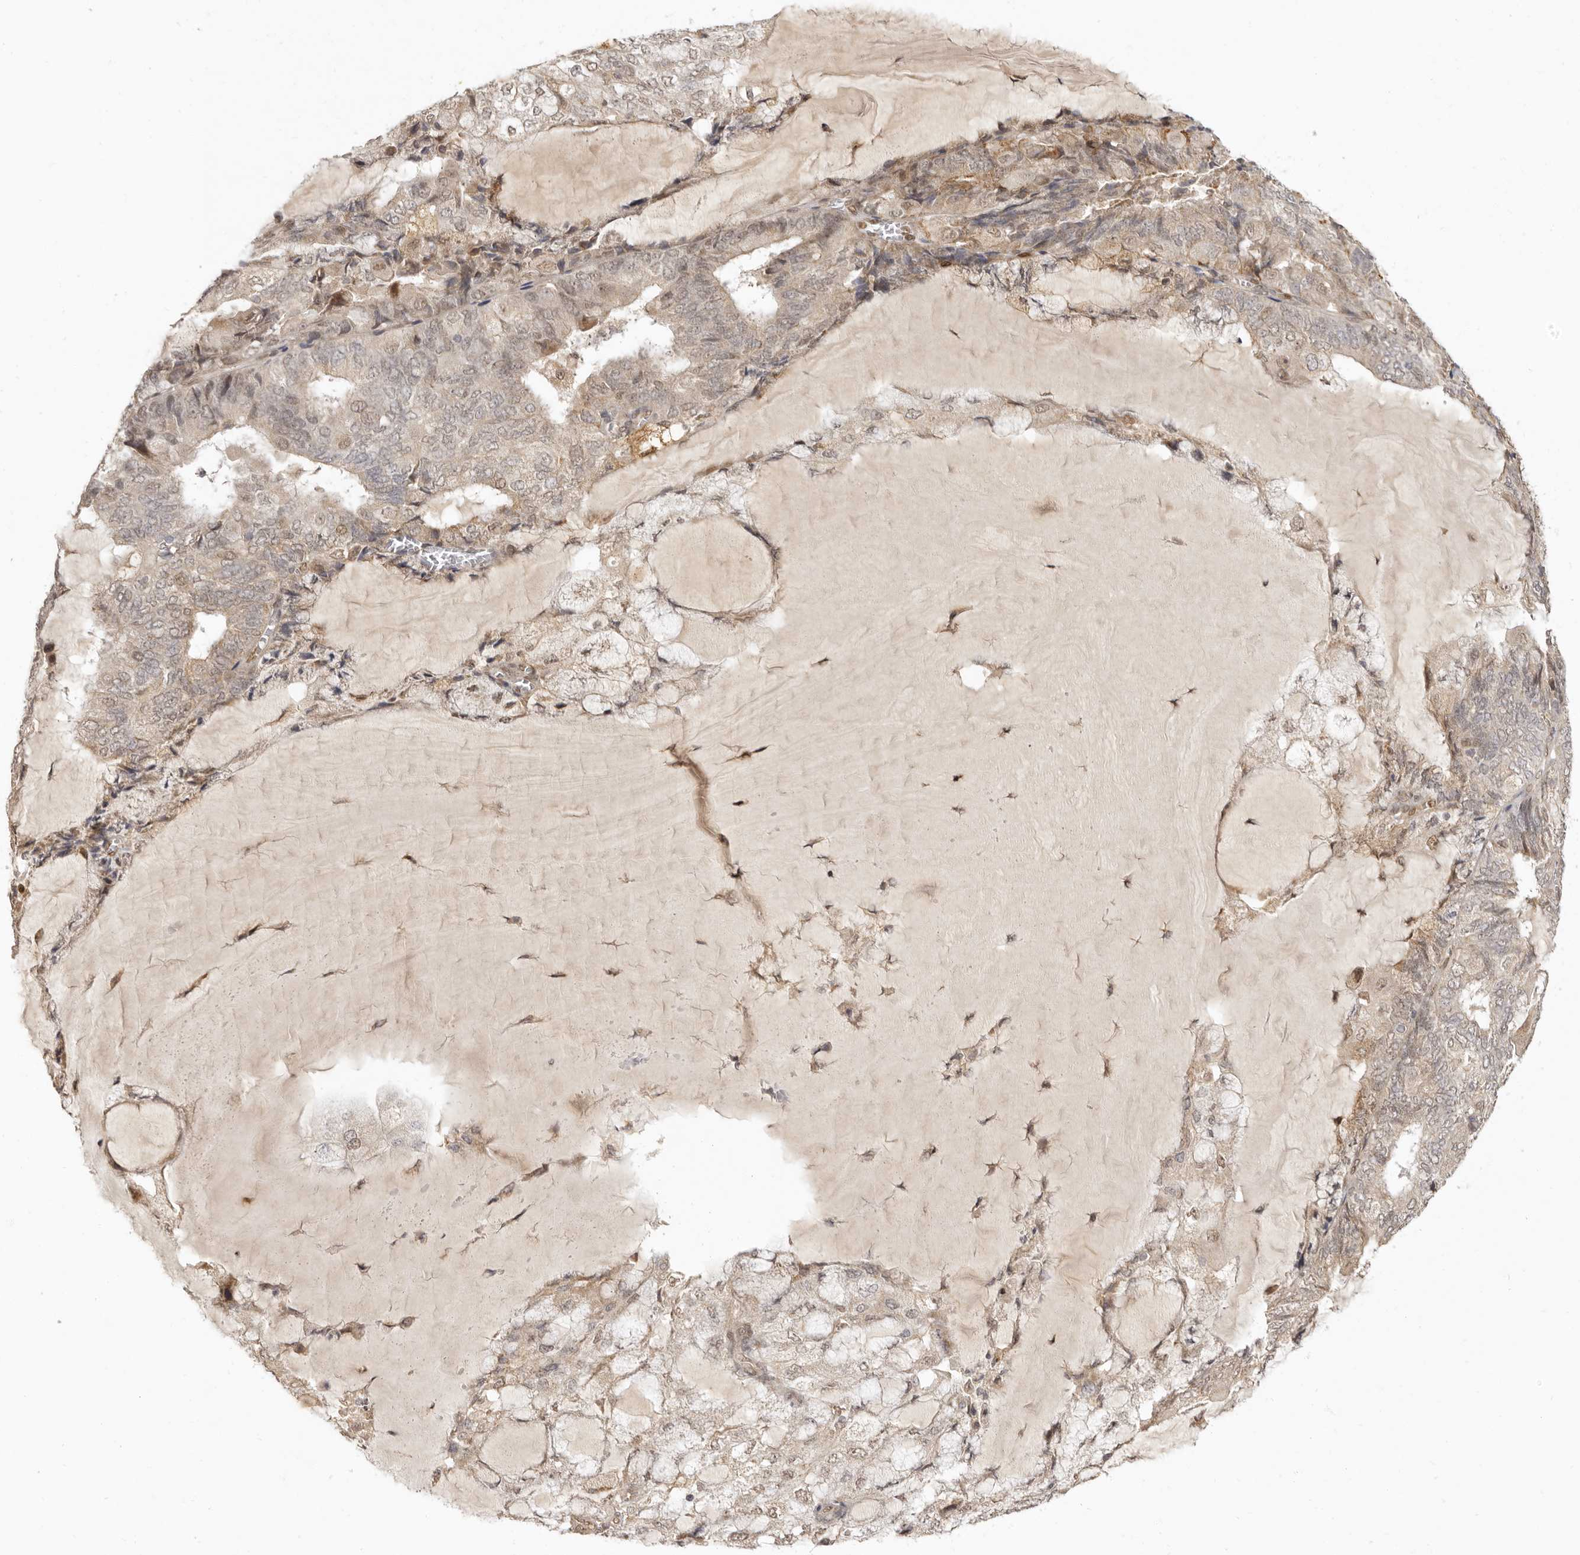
{"staining": {"intensity": "weak", "quantity": "<25%", "location": "cytoplasmic/membranous,nuclear"}, "tissue": "endometrial cancer", "cell_type": "Tumor cells", "image_type": "cancer", "snomed": [{"axis": "morphology", "description": "Adenocarcinoma, NOS"}, {"axis": "topography", "description": "Endometrium"}], "caption": "There is no significant positivity in tumor cells of endometrial adenocarcinoma. (DAB immunohistochemistry (IHC), high magnification).", "gene": "ZNF326", "patient": {"sex": "female", "age": 81}}